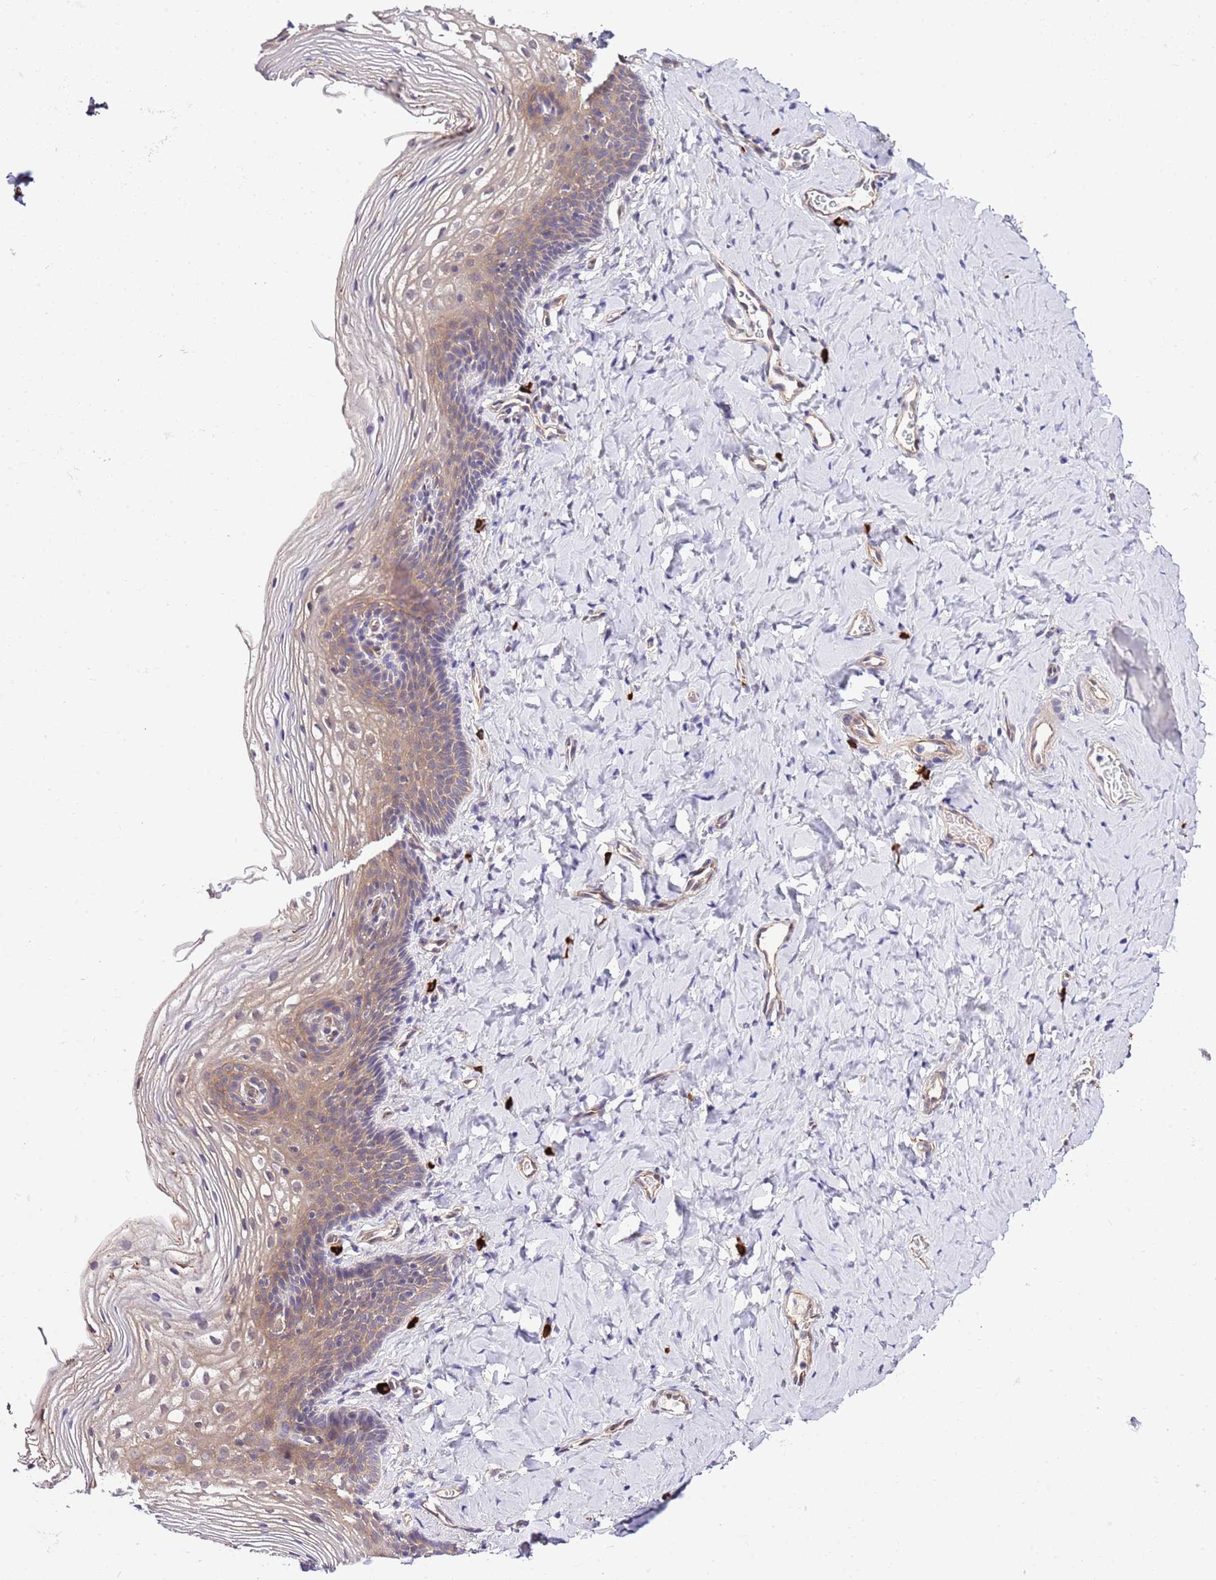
{"staining": {"intensity": "moderate", "quantity": "25%-75%", "location": "cytoplasmic/membranous"}, "tissue": "vagina", "cell_type": "Squamous epithelial cells", "image_type": "normal", "snomed": [{"axis": "morphology", "description": "Normal tissue, NOS"}, {"axis": "topography", "description": "Vagina"}], "caption": "This is an image of IHC staining of unremarkable vagina, which shows moderate positivity in the cytoplasmic/membranous of squamous epithelial cells.", "gene": "DONSON", "patient": {"sex": "female", "age": 60}}